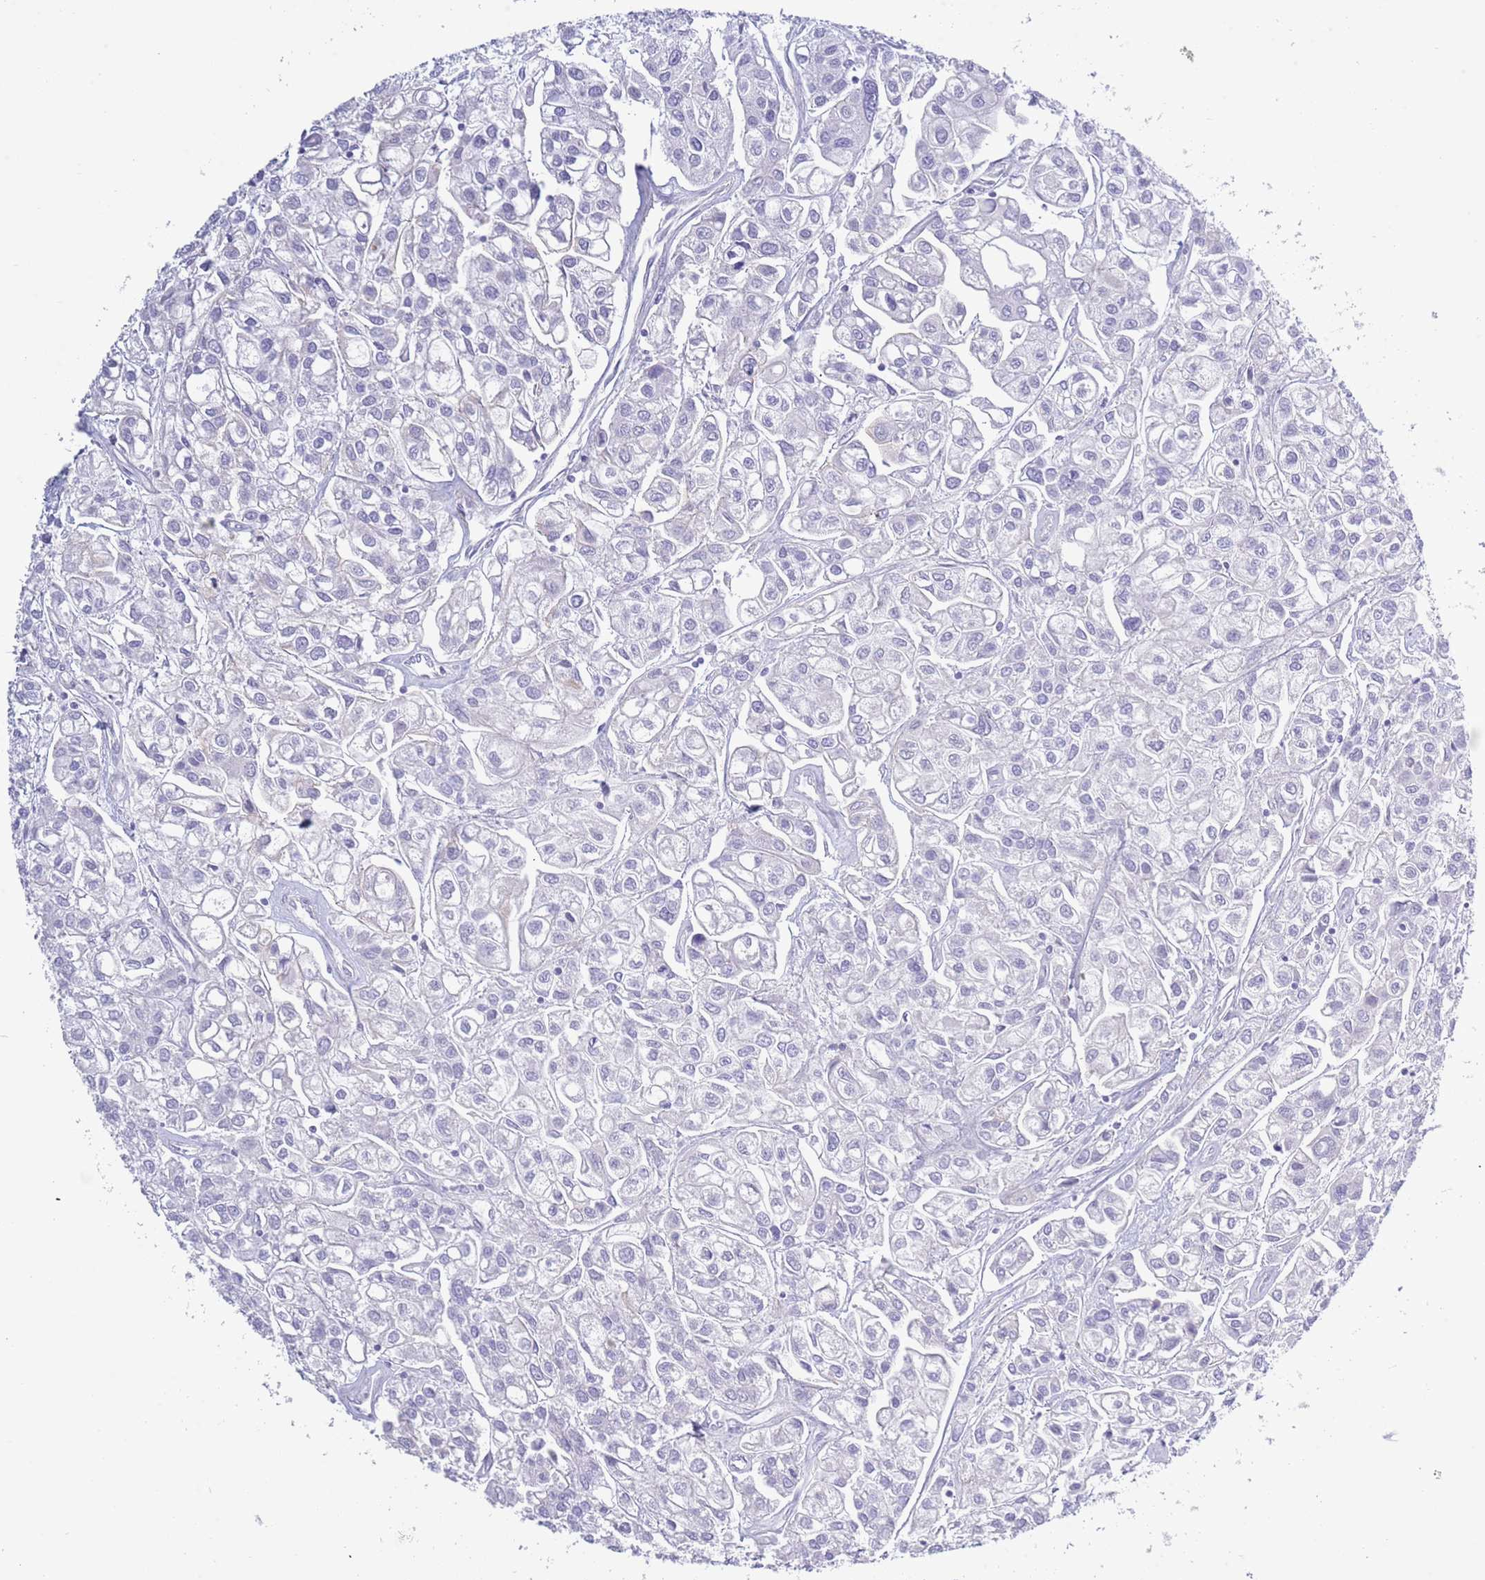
{"staining": {"intensity": "negative", "quantity": "none", "location": "none"}, "tissue": "urothelial cancer", "cell_type": "Tumor cells", "image_type": "cancer", "snomed": [{"axis": "morphology", "description": "Urothelial carcinoma, High grade"}, {"axis": "topography", "description": "Urinary bladder"}], "caption": "The immunohistochemistry image has no significant expression in tumor cells of urothelial cancer tissue.", "gene": "ACR", "patient": {"sex": "male", "age": 67}}